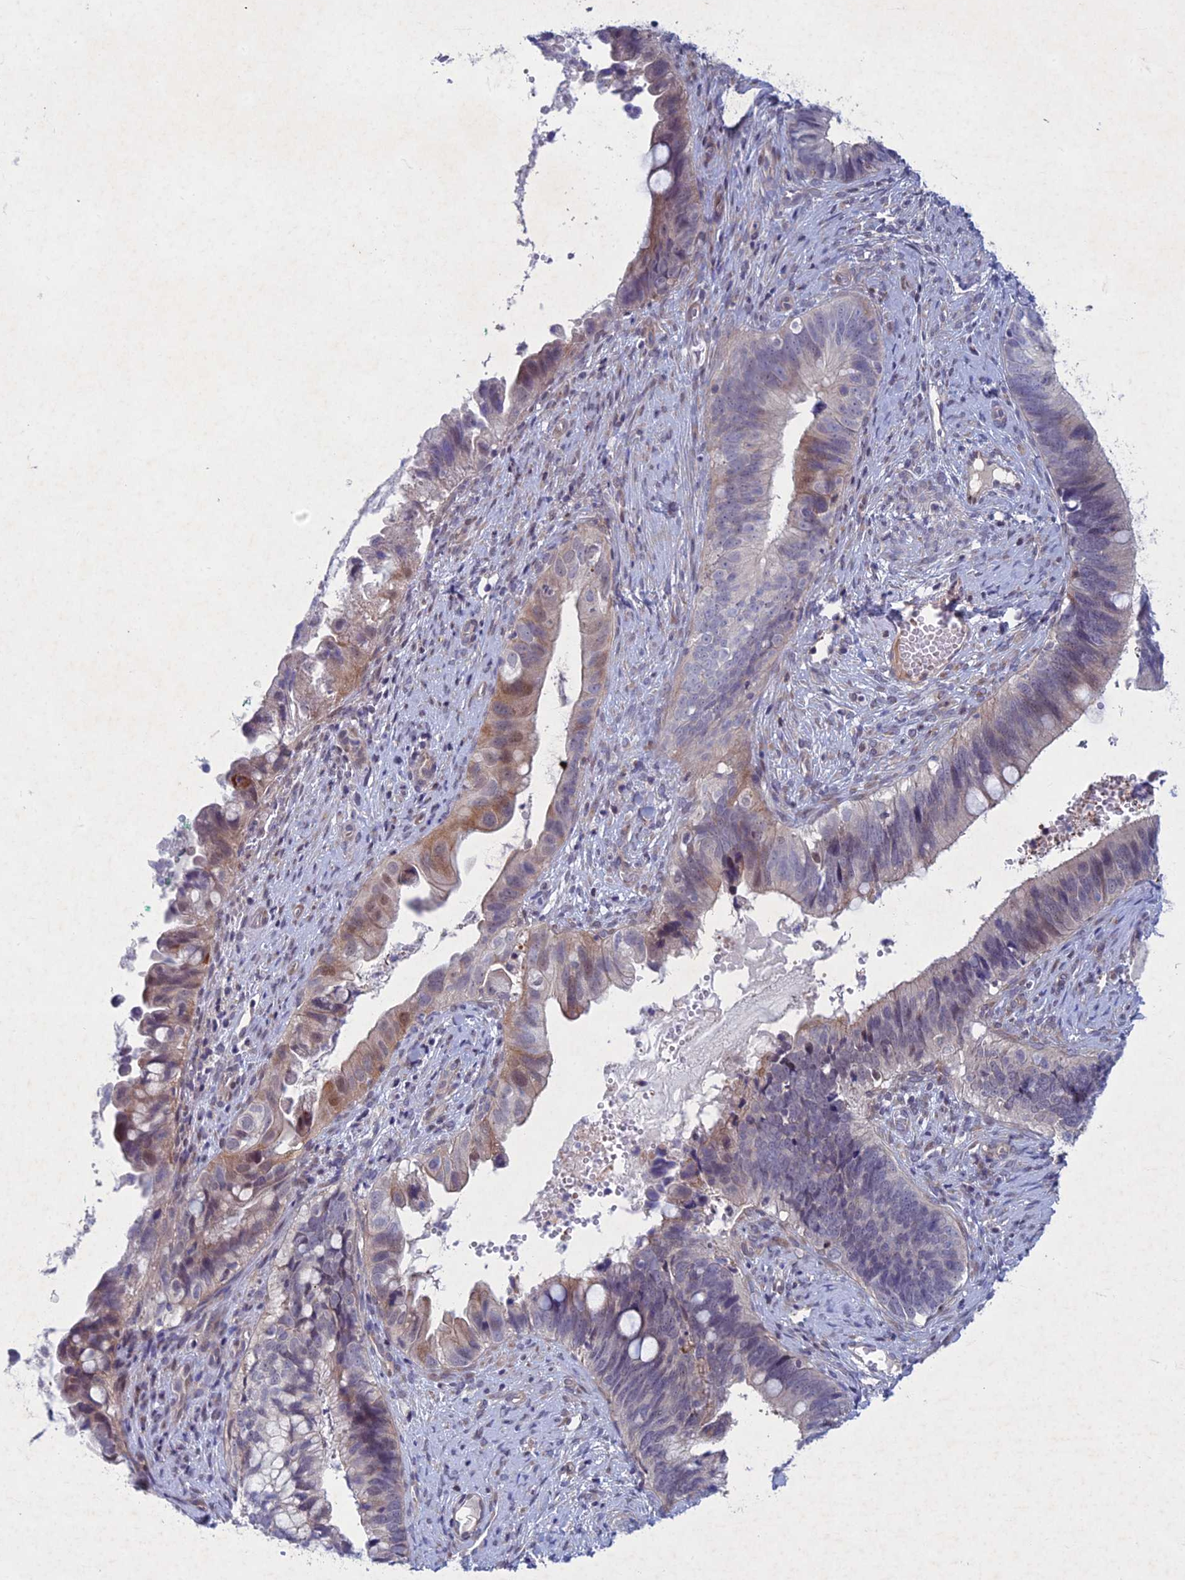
{"staining": {"intensity": "weak", "quantity": "<25%", "location": "cytoplasmic/membranous"}, "tissue": "cervical cancer", "cell_type": "Tumor cells", "image_type": "cancer", "snomed": [{"axis": "morphology", "description": "Adenocarcinoma, NOS"}, {"axis": "topography", "description": "Cervix"}], "caption": "DAB (3,3'-diaminobenzidine) immunohistochemical staining of human cervical cancer reveals no significant positivity in tumor cells. The staining is performed using DAB (3,3'-diaminobenzidine) brown chromogen with nuclei counter-stained in using hematoxylin.", "gene": "PTHLH", "patient": {"sex": "female", "age": 42}}